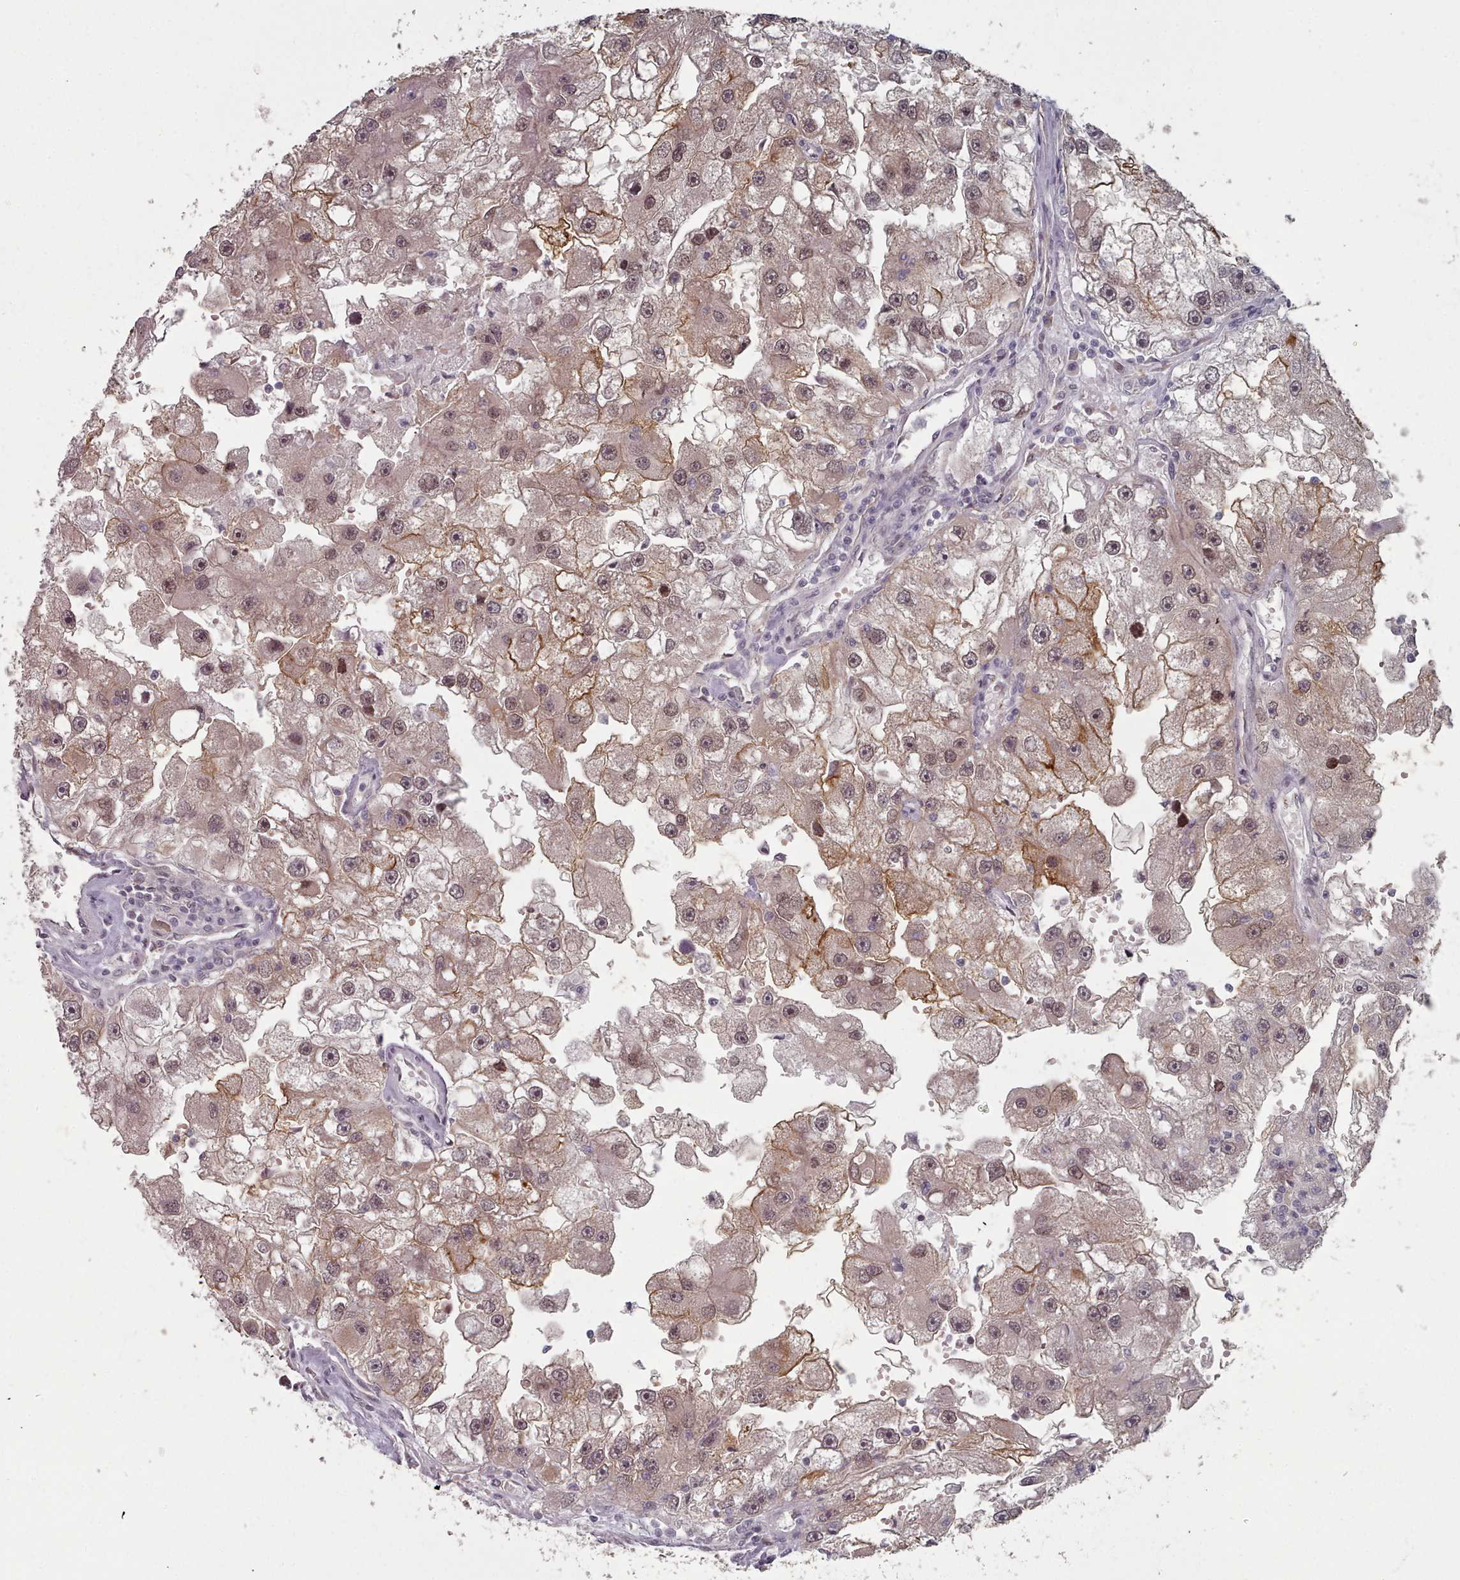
{"staining": {"intensity": "weak", "quantity": ">75%", "location": "cytoplasmic/membranous,nuclear"}, "tissue": "renal cancer", "cell_type": "Tumor cells", "image_type": "cancer", "snomed": [{"axis": "morphology", "description": "Adenocarcinoma, NOS"}, {"axis": "topography", "description": "Kidney"}], "caption": "High-magnification brightfield microscopy of renal cancer stained with DAB (brown) and counterstained with hematoxylin (blue). tumor cells exhibit weak cytoplasmic/membranous and nuclear positivity is appreciated in approximately>75% of cells.", "gene": "HYAL3", "patient": {"sex": "male", "age": 63}}